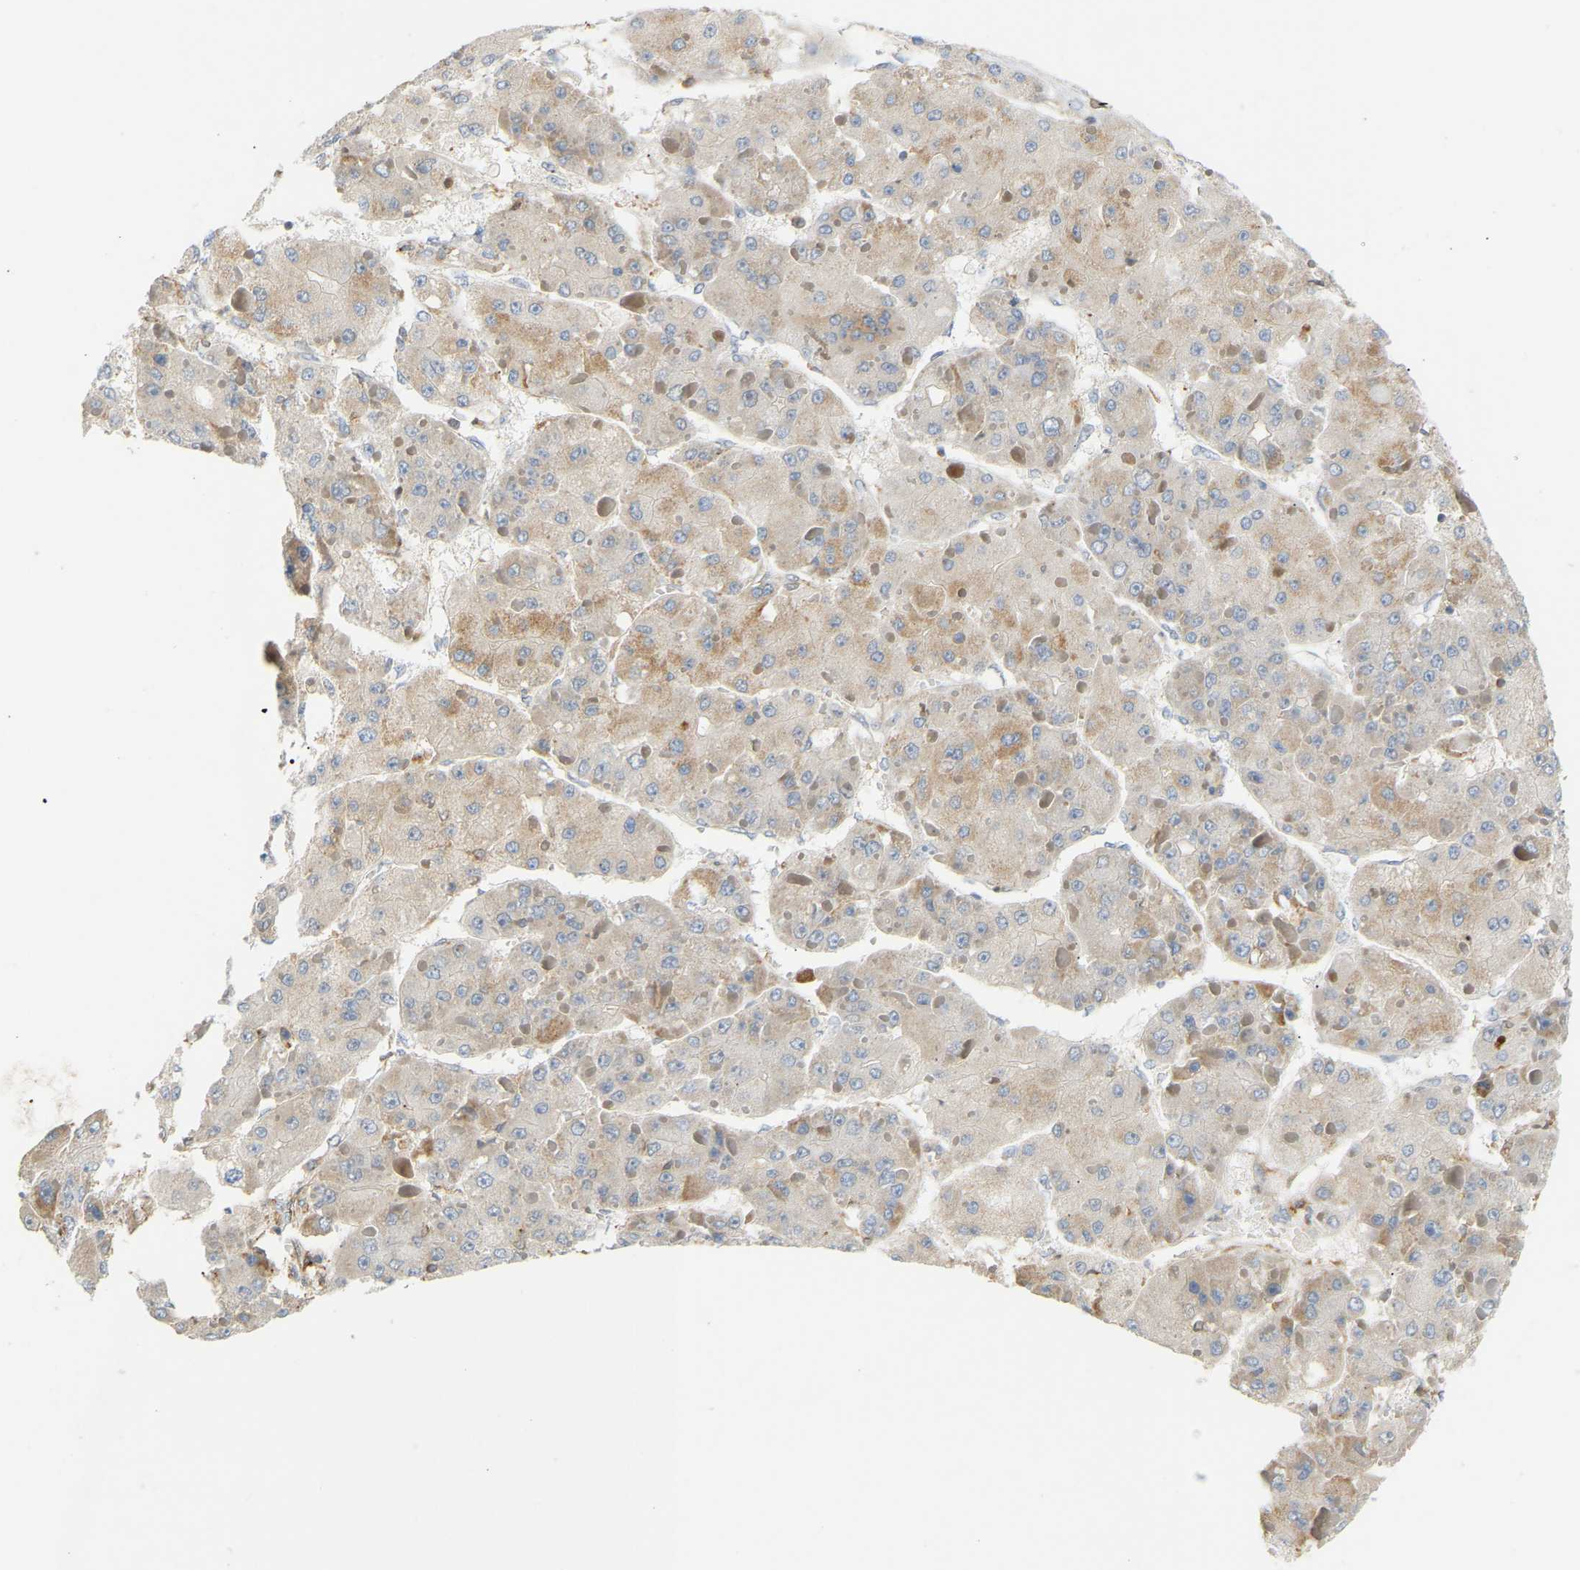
{"staining": {"intensity": "weak", "quantity": "<25%", "location": "cytoplasmic/membranous"}, "tissue": "liver cancer", "cell_type": "Tumor cells", "image_type": "cancer", "snomed": [{"axis": "morphology", "description": "Carcinoma, Hepatocellular, NOS"}, {"axis": "topography", "description": "Liver"}], "caption": "An image of hepatocellular carcinoma (liver) stained for a protein exhibits no brown staining in tumor cells.", "gene": "PLCG2", "patient": {"sex": "female", "age": 73}}